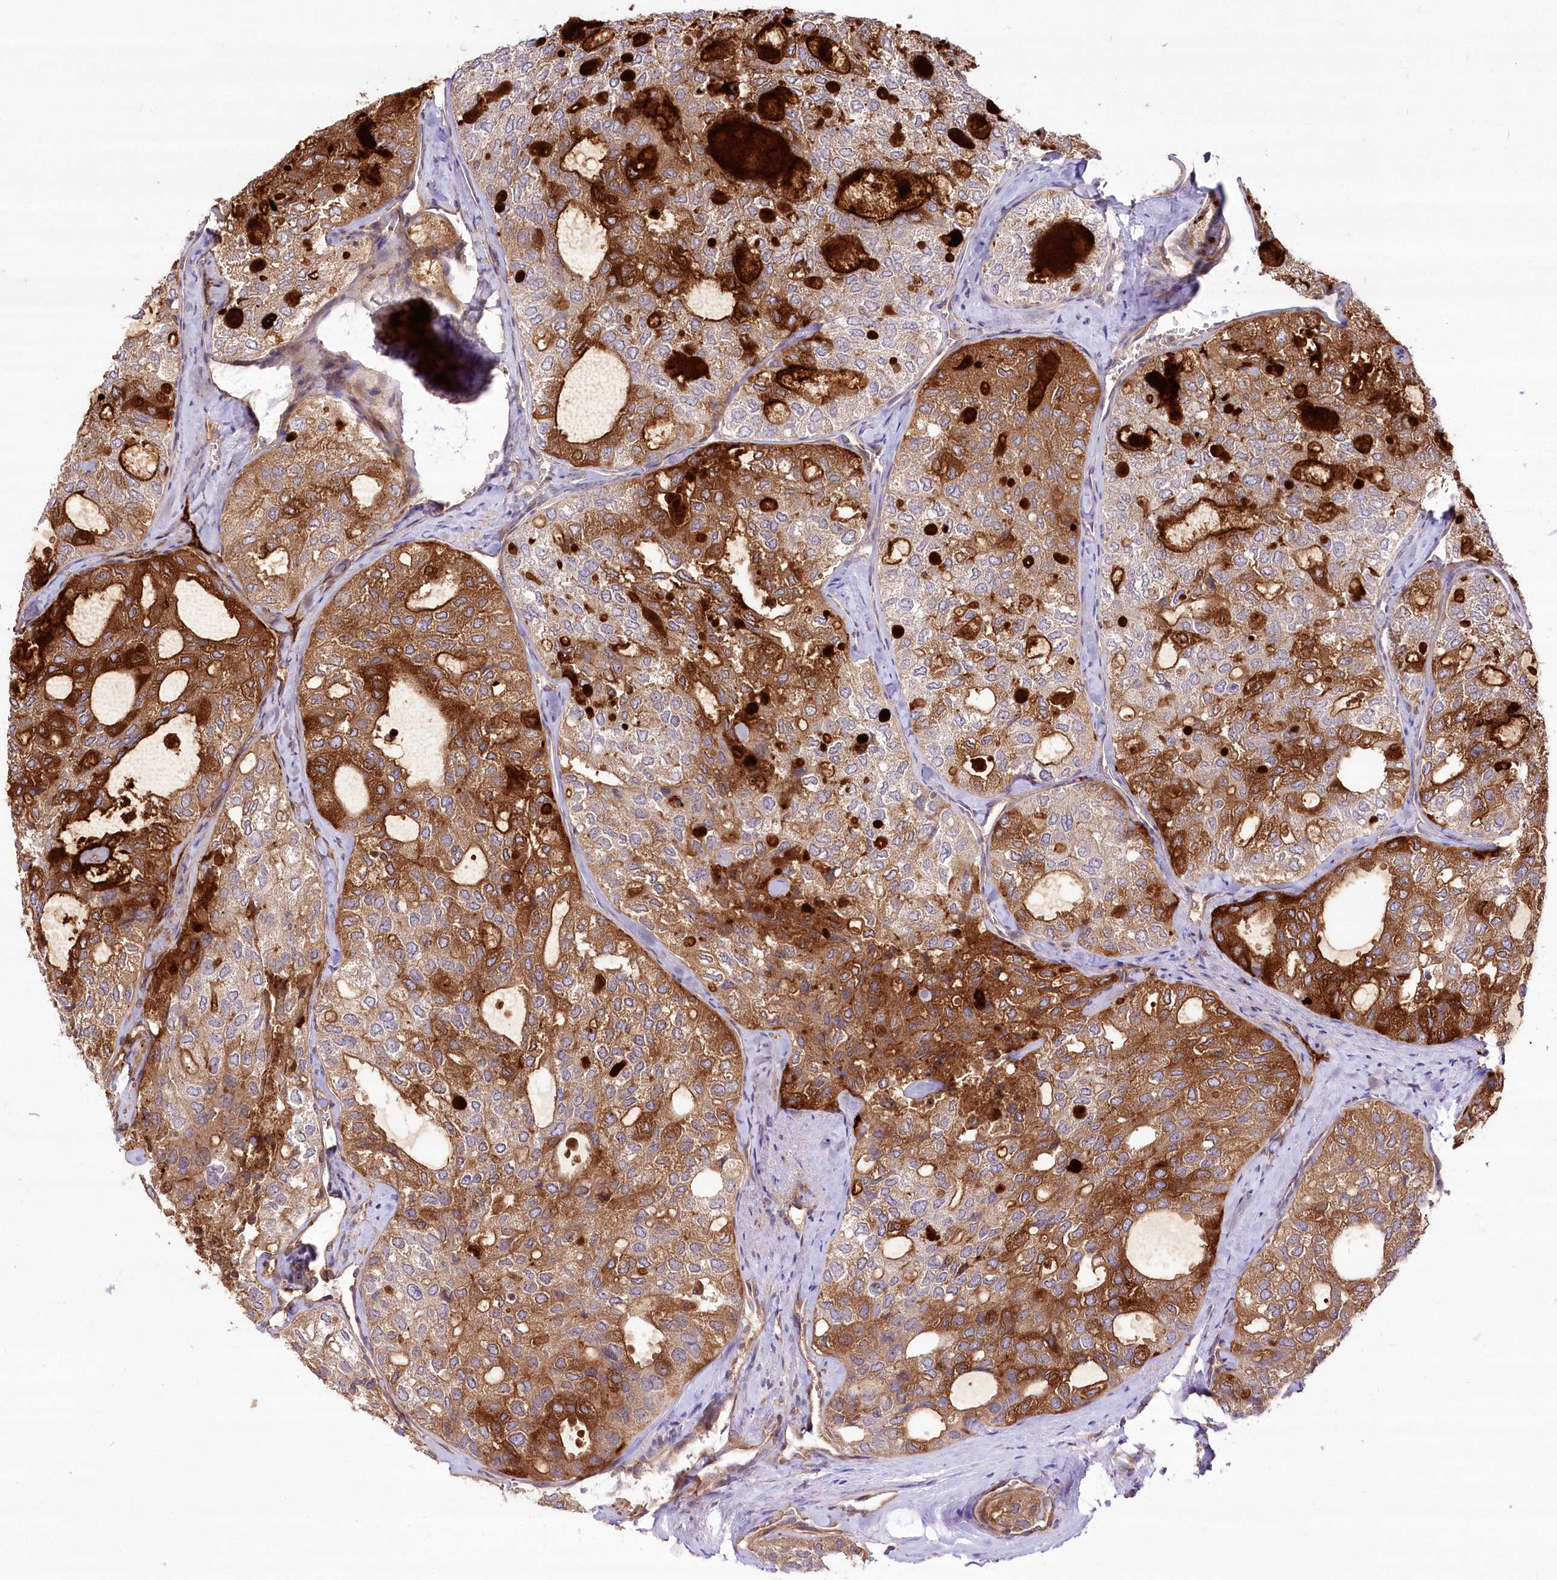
{"staining": {"intensity": "moderate", "quantity": ">75%", "location": "cytoplasmic/membranous"}, "tissue": "thyroid cancer", "cell_type": "Tumor cells", "image_type": "cancer", "snomed": [{"axis": "morphology", "description": "Follicular adenoma carcinoma, NOS"}, {"axis": "topography", "description": "Thyroid gland"}], "caption": "IHC (DAB) staining of human thyroid cancer displays moderate cytoplasmic/membranous protein expression in about >75% of tumor cells.", "gene": "PSTK", "patient": {"sex": "male", "age": 75}}